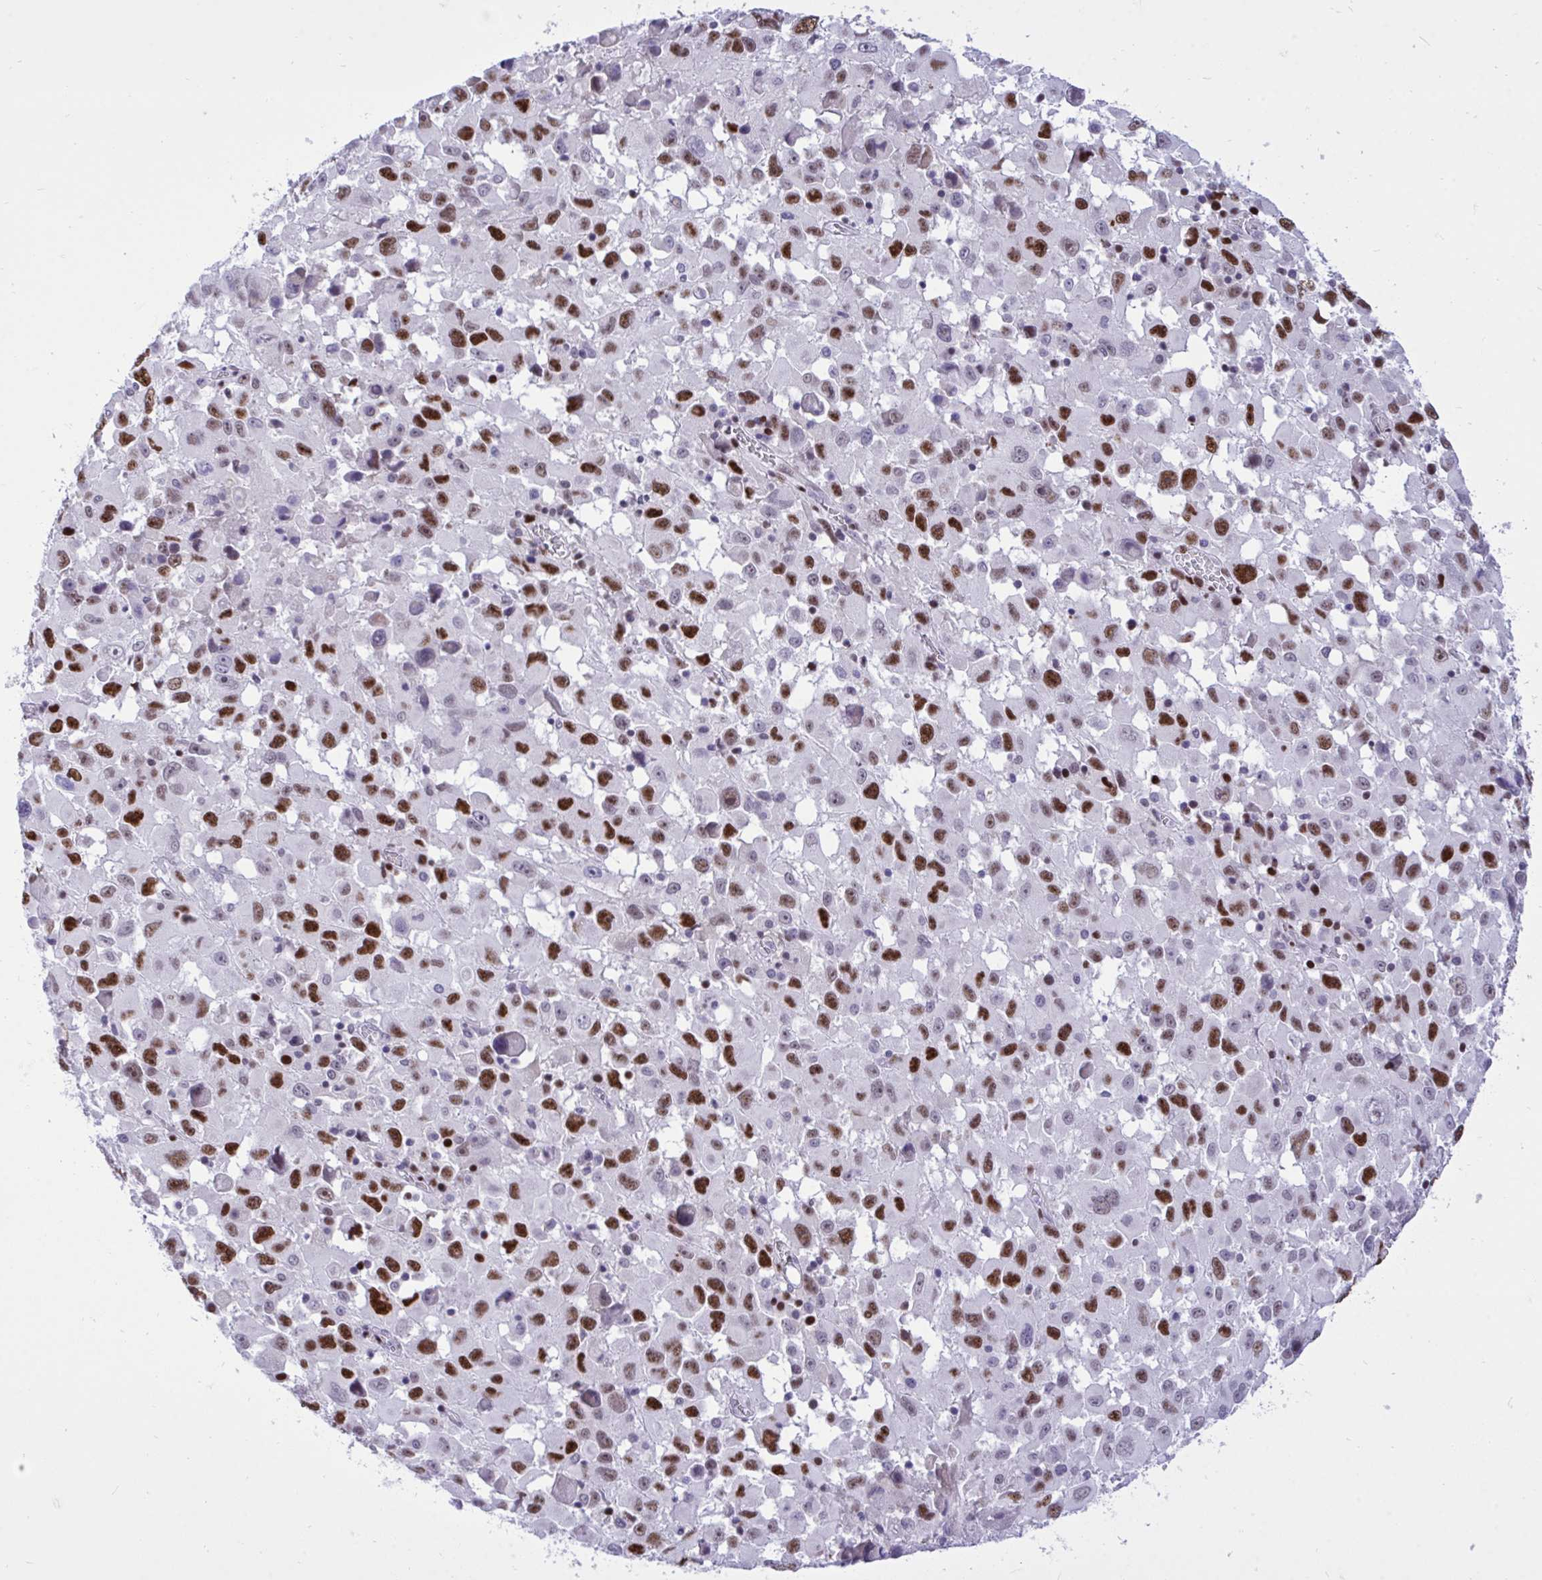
{"staining": {"intensity": "strong", "quantity": "25%-75%", "location": "nuclear"}, "tissue": "melanoma", "cell_type": "Tumor cells", "image_type": "cancer", "snomed": [{"axis": "morphology", "description": "Malignant melanoma, Metastatic site"}, {"axis": "topography", "description": "Soft tissue"}], "caption": "Immunohistochemistry micrograph of neoplastic tissue: human malignant melanoma (metastatic site) stained using IHC demonstrates high levels of strong protein expression localized specifically in the nuclear of tumor cells, appearing as a nuclear brown color.", "gene": "C1QL2", "patient": {"sex": "male", "age": 50}}